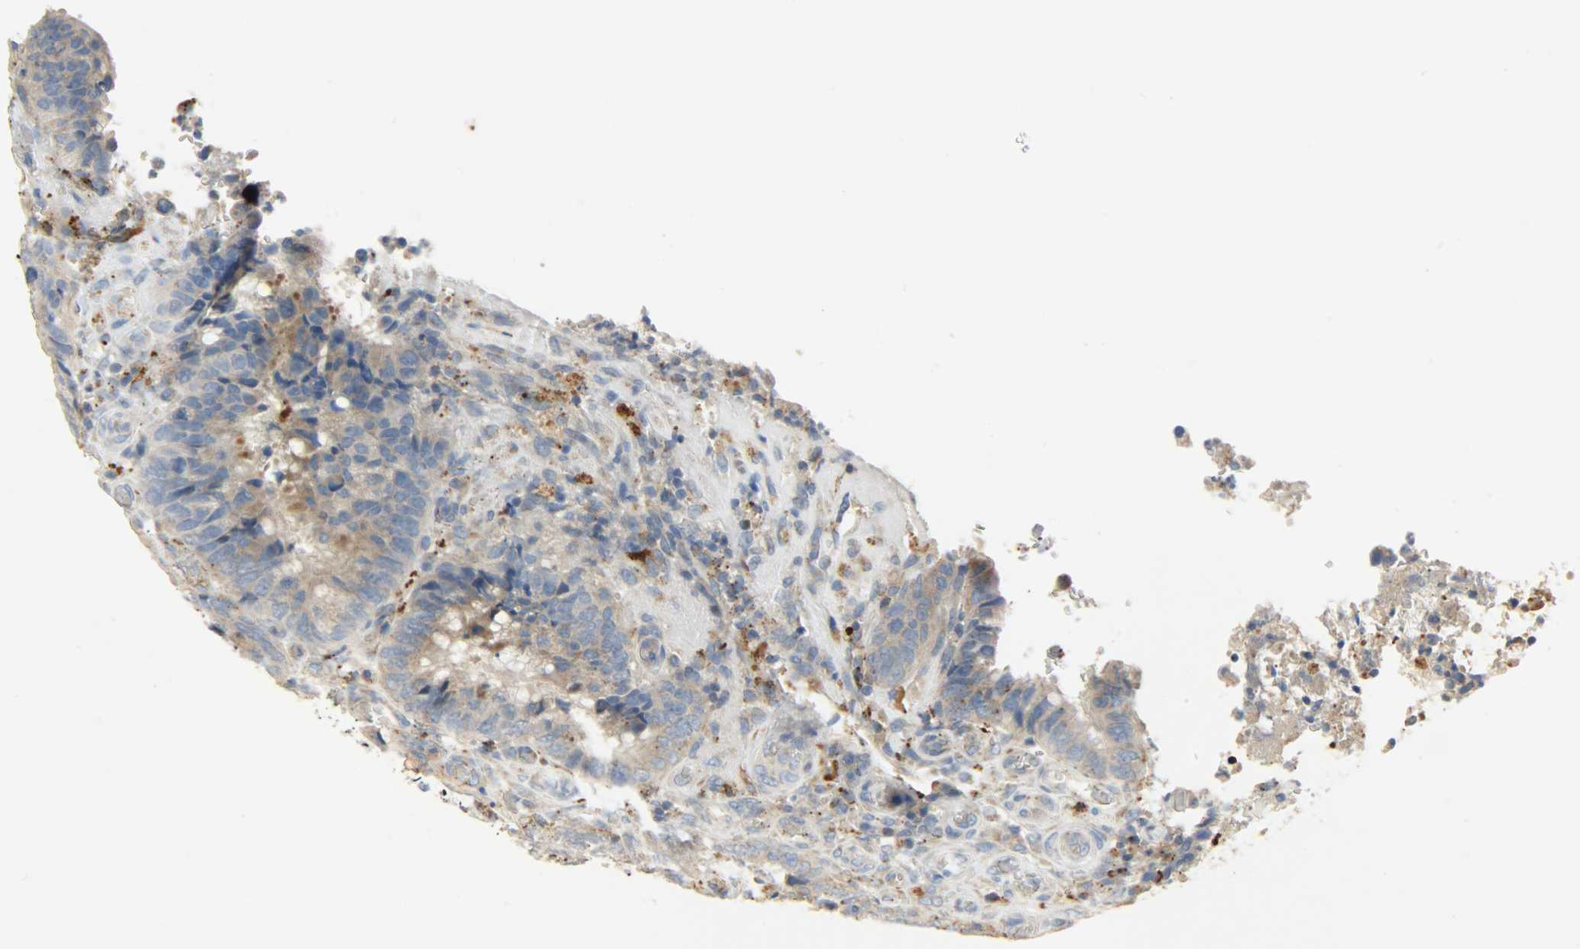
{"staining": {"intensity": "moderate", "quantity": ">75%", "location": "cytoplasmic/membranous"}, "tissue": "colorectal cancer", "cell_type": "Tumor cells", "image_type": "cancer", "snomed": [{"axis": "morphology", "description": "Normal tissue, NOS"}, {"axis": "morphology", "description": "Adenocarcinoma, NOS"}, {"axis": "topography", "description": "Rectum"}, {"axis": "topography", "description": "Peripheral nerve tissue"}], "caption": "Moderate cytoplasmic/membranous protein staining is seen in about >75% of tumor cells in colorectal adenocarcinoma.", "gene": "ASAH1", "patient": {"sex": "male", "age": 92}}